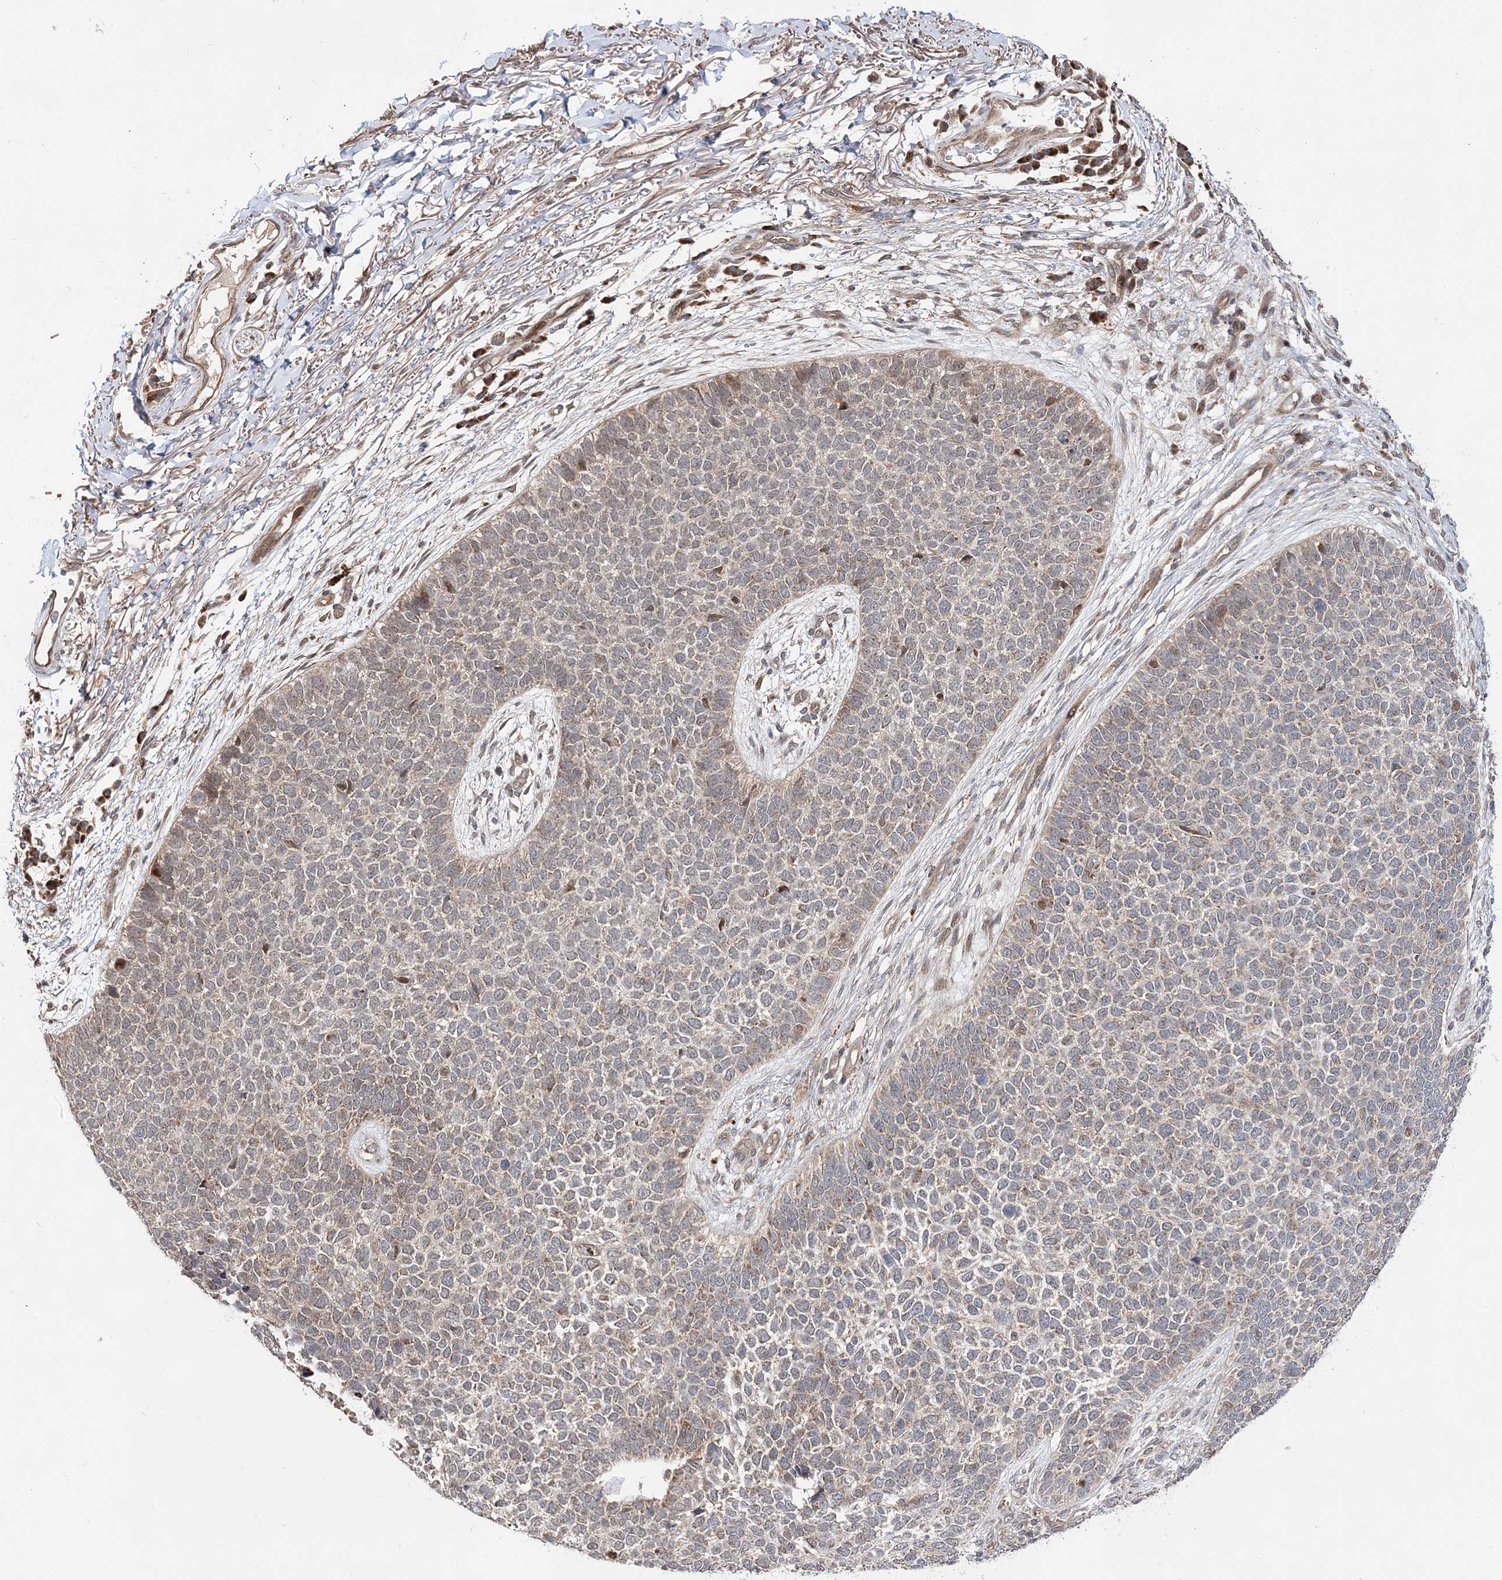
{"staining": {"intensity": "weak", "quantity": "<25%", "location": "cytoplasmic/membranous"}, "tissue": "skin cancer", "cell_type": "Tumor cells", "image_type": "cancer", "snomed": [{"axis": "morphology", "description": "Basal cell carcinoma"}, {"axis": "topography", "description": "Skin"}], "caption": "High magnification brightfield microscopy of skin cancer stained with DAB (brown) and counterstained with hematoxylin (blue): tumor cells show no significant staining.", "gene": "DALRD3", "patient": {"sex": "female", "age": 84}}